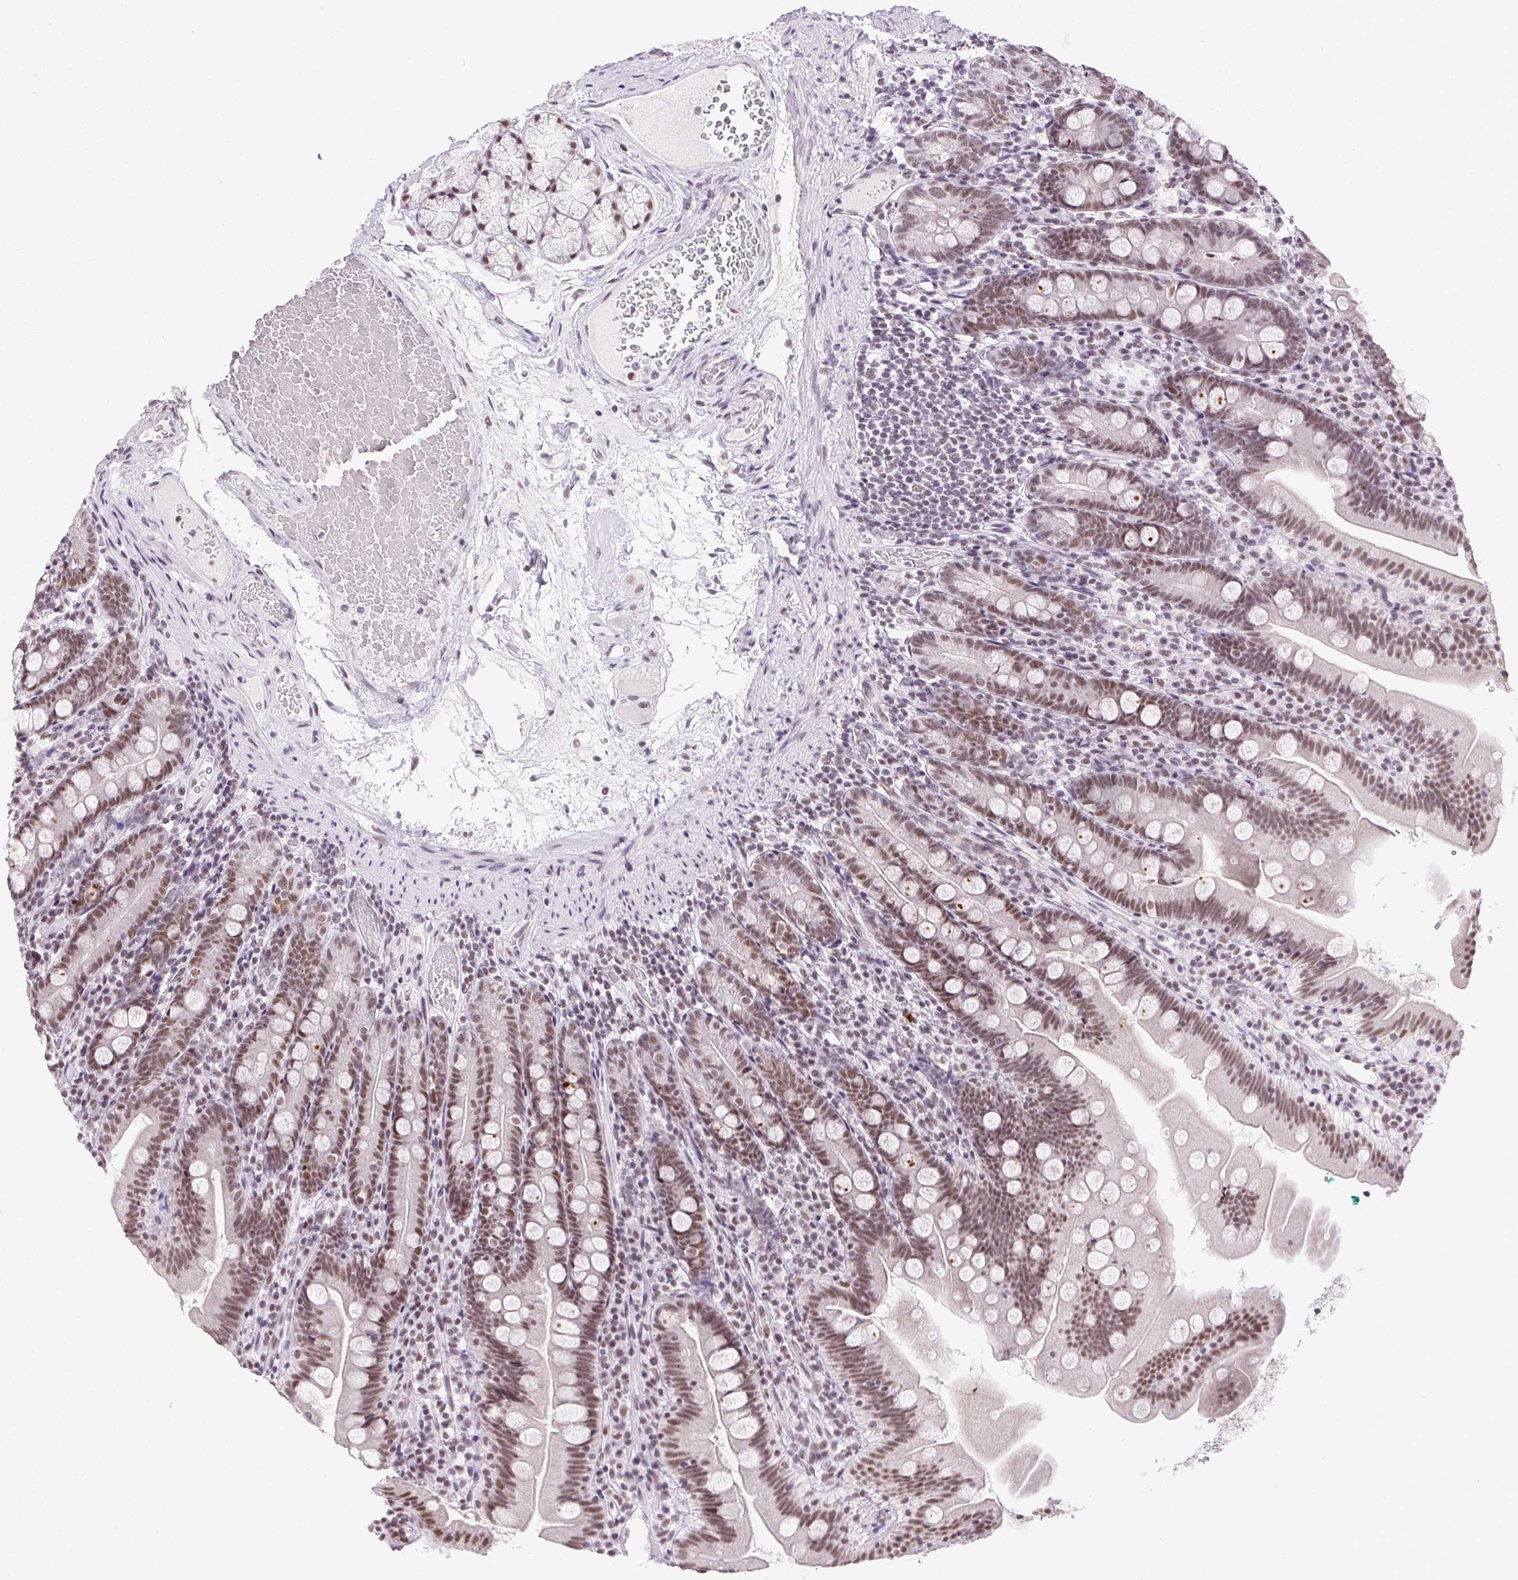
{"staining": {"intensity": "moderate", "quantity": ">75%", "location": "nuclear"}, "tissue": "duodenum", "cell_type": "Glandular cells", "image_type": "normal", "snomed": [{"axis": "morphology", "description": "Normal tissue, NOS"}, {"axis": "topography", "description": "Duodenum"}], "caption": "Moderate nuclear protein positivity is seen in approximately >75% of glandular cells in duodenum.", "gene": "TRA2B", "patient": {"sex": "female", "age": 67}}